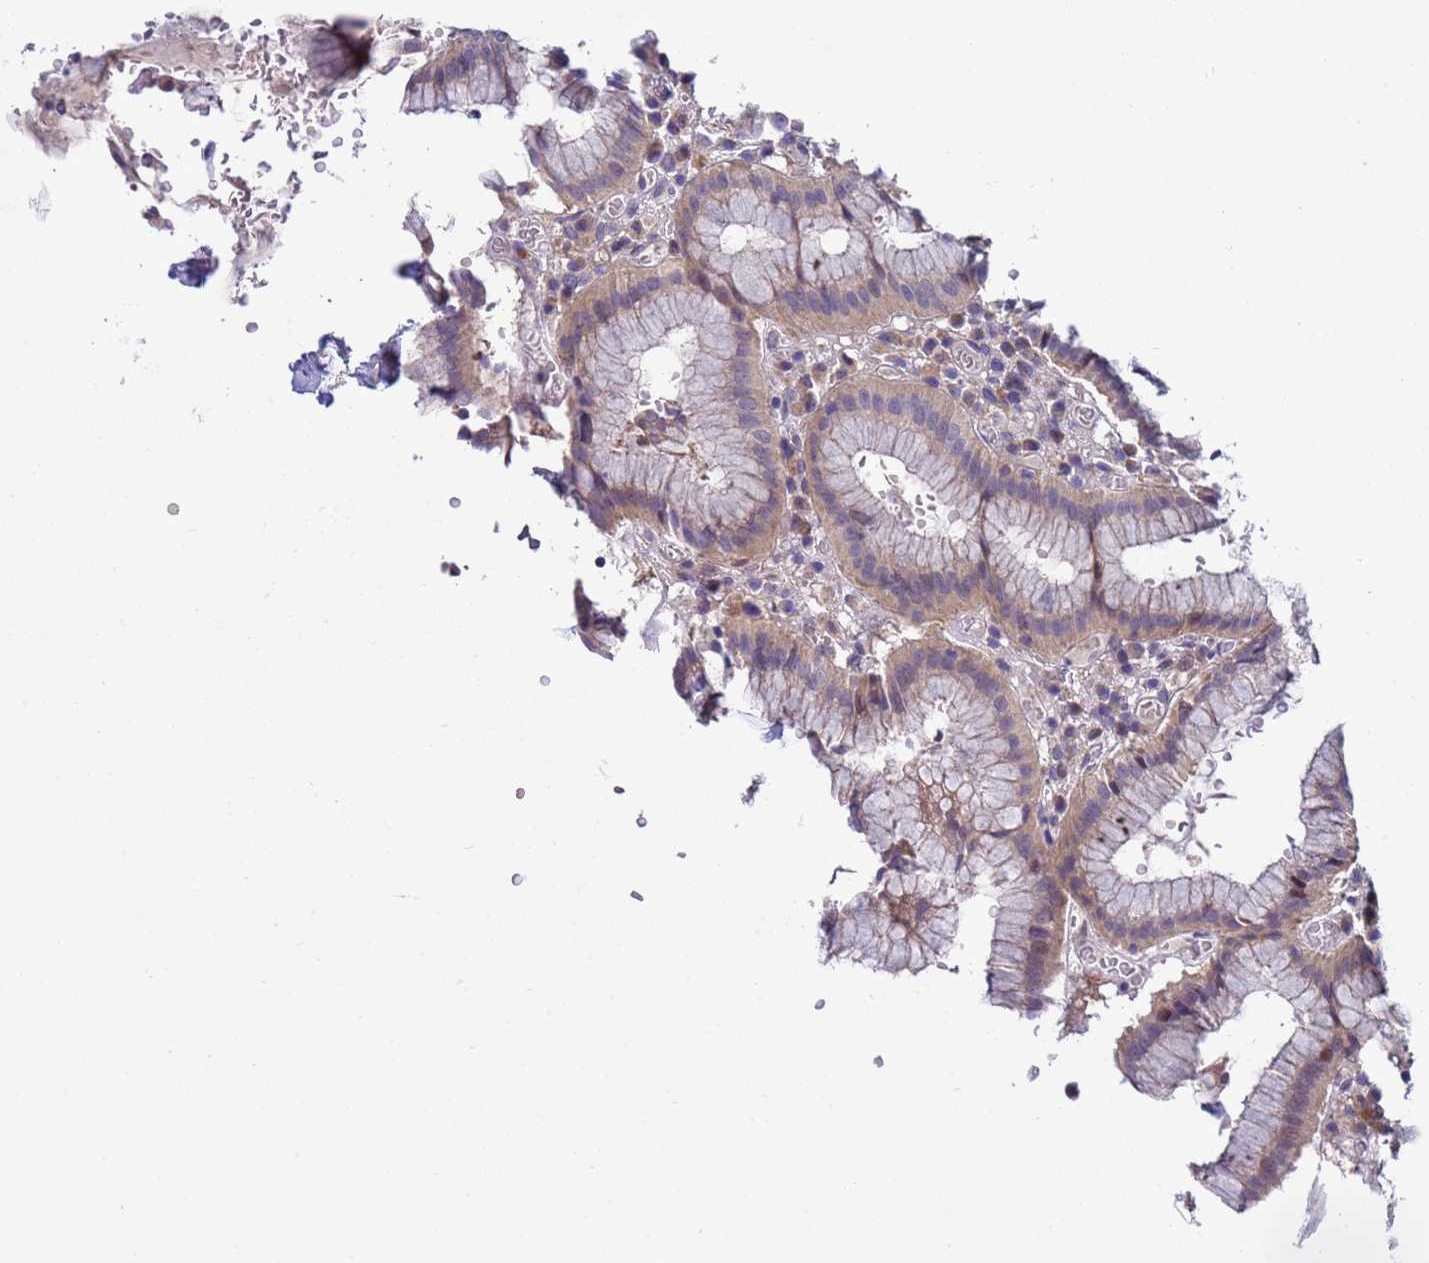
{"staining": {"intensity": "moderate", "quantity": "25%-75%", "location": "cytoplasmic/membranous,nuclear"}, "tissue": "stomach", "cell_type": "Glandular cells", "image_type": "normal", "snomed": [{"axis": "morphology", "description": "Normal tissue, NOS"}, {"axis": "topography", "description": "Stomach"}], "caption": "This photomicrograph reveals immunohistochemistry staining of benign human stomach, with medium moderate cytoplasmic/membranous,nuclear expression in about 25%-75% of glandular cells.", "gene": "IGSF11", "patient": {"sex": "male", "age": 55}}